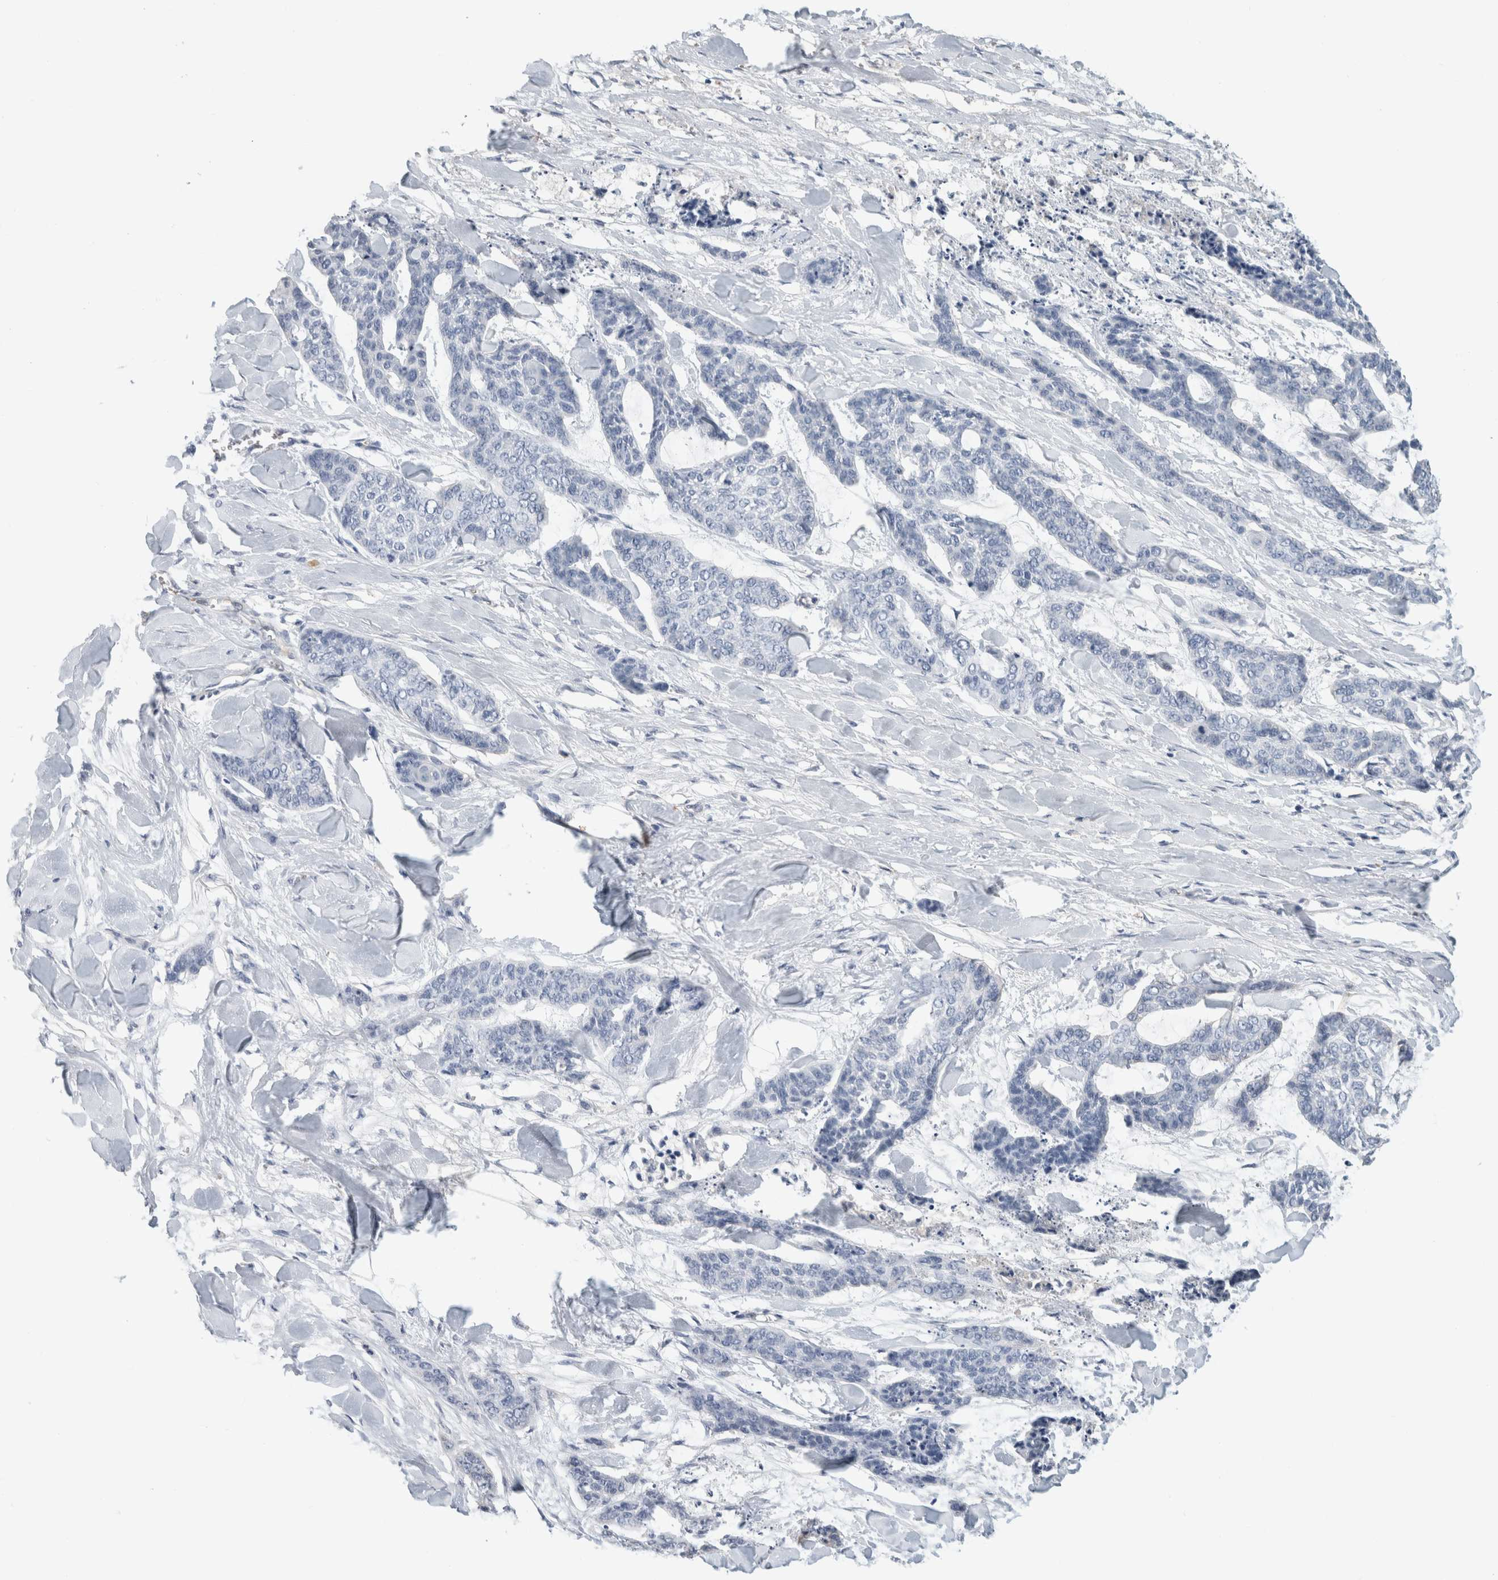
{"staining": {"intensity": "negative", "quantity": "none", "location": "none"}, "tissue": "skin cancer", "cell_type": "Tumor cells", "image_type": "cancer", "snomed": [{"axis": "morphology", "description": "Basal cell carcinoma"}, {"axis": "topography", "description": "Skin"}], "caption": "Immunohistochemistry photomicrograph of neoplastic tissue: human skin basal cell carcinoma stained with DAB displays no significant protein staining in tumor cells. (DAB immunohistochemistry visualized using brightfield microscopy, high magnification).", "gene": "CA1", "patient": {"sex": "female", "age": 64}}